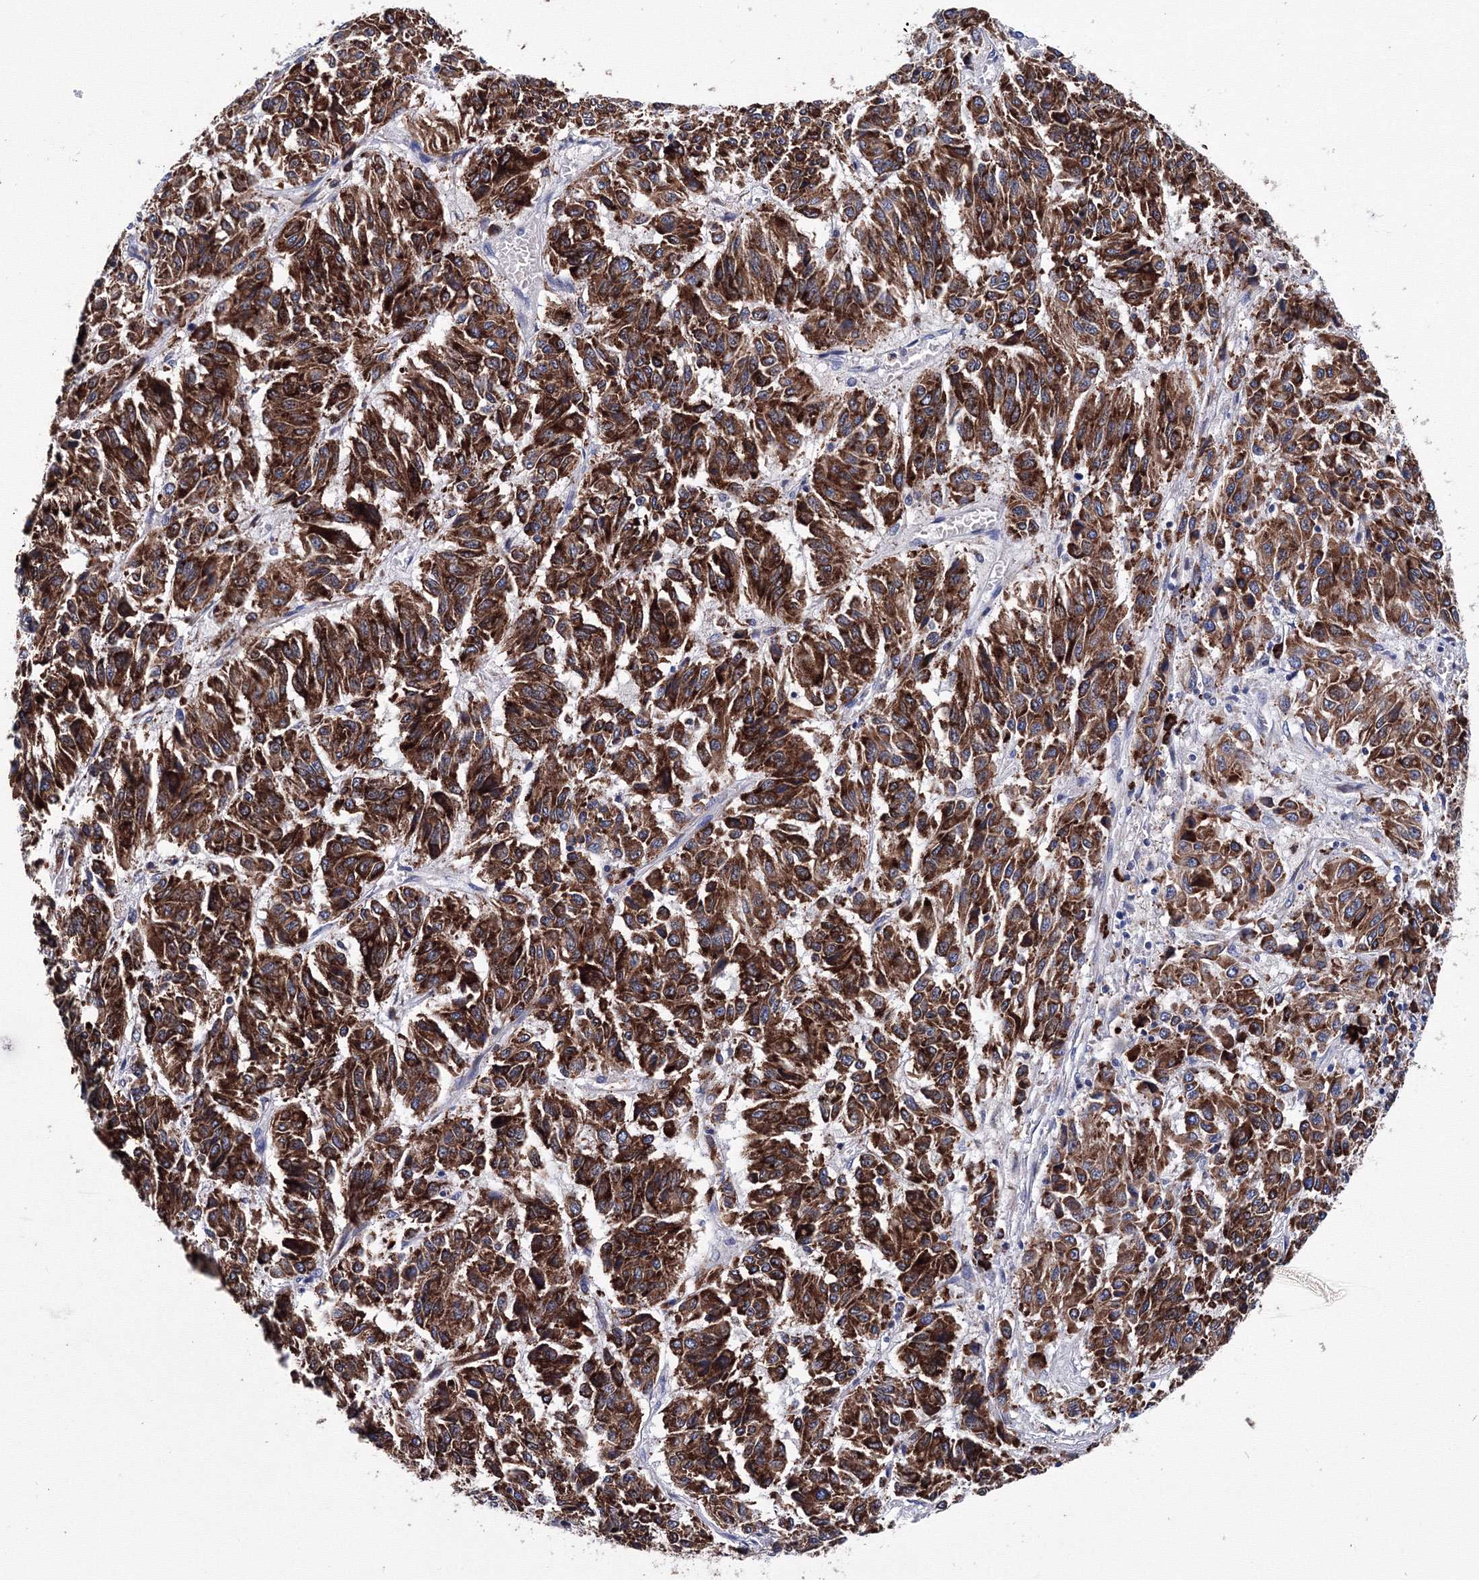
{"staining": {"intensity": "strong", "quantity": ">75%", "location": "cytoplasmic/membranous"}, "tissue": "melanoma", "cell_type": "Tumor cells", "image_type": "cancer", "snomed": [{"axis": "morphology", "description": "Malignant melanoma, Metastatic site"}, {"axis": "topography", "description": "Lung"}], "caption": "Human malignant melanoma (metastatic site) stained with a brown dye reveals strong cytoplasmic/membranous positive expression in about >75% of tumor cells.", "gene": "TRPM2", "patient": {"sex": "male", "age": 64}}